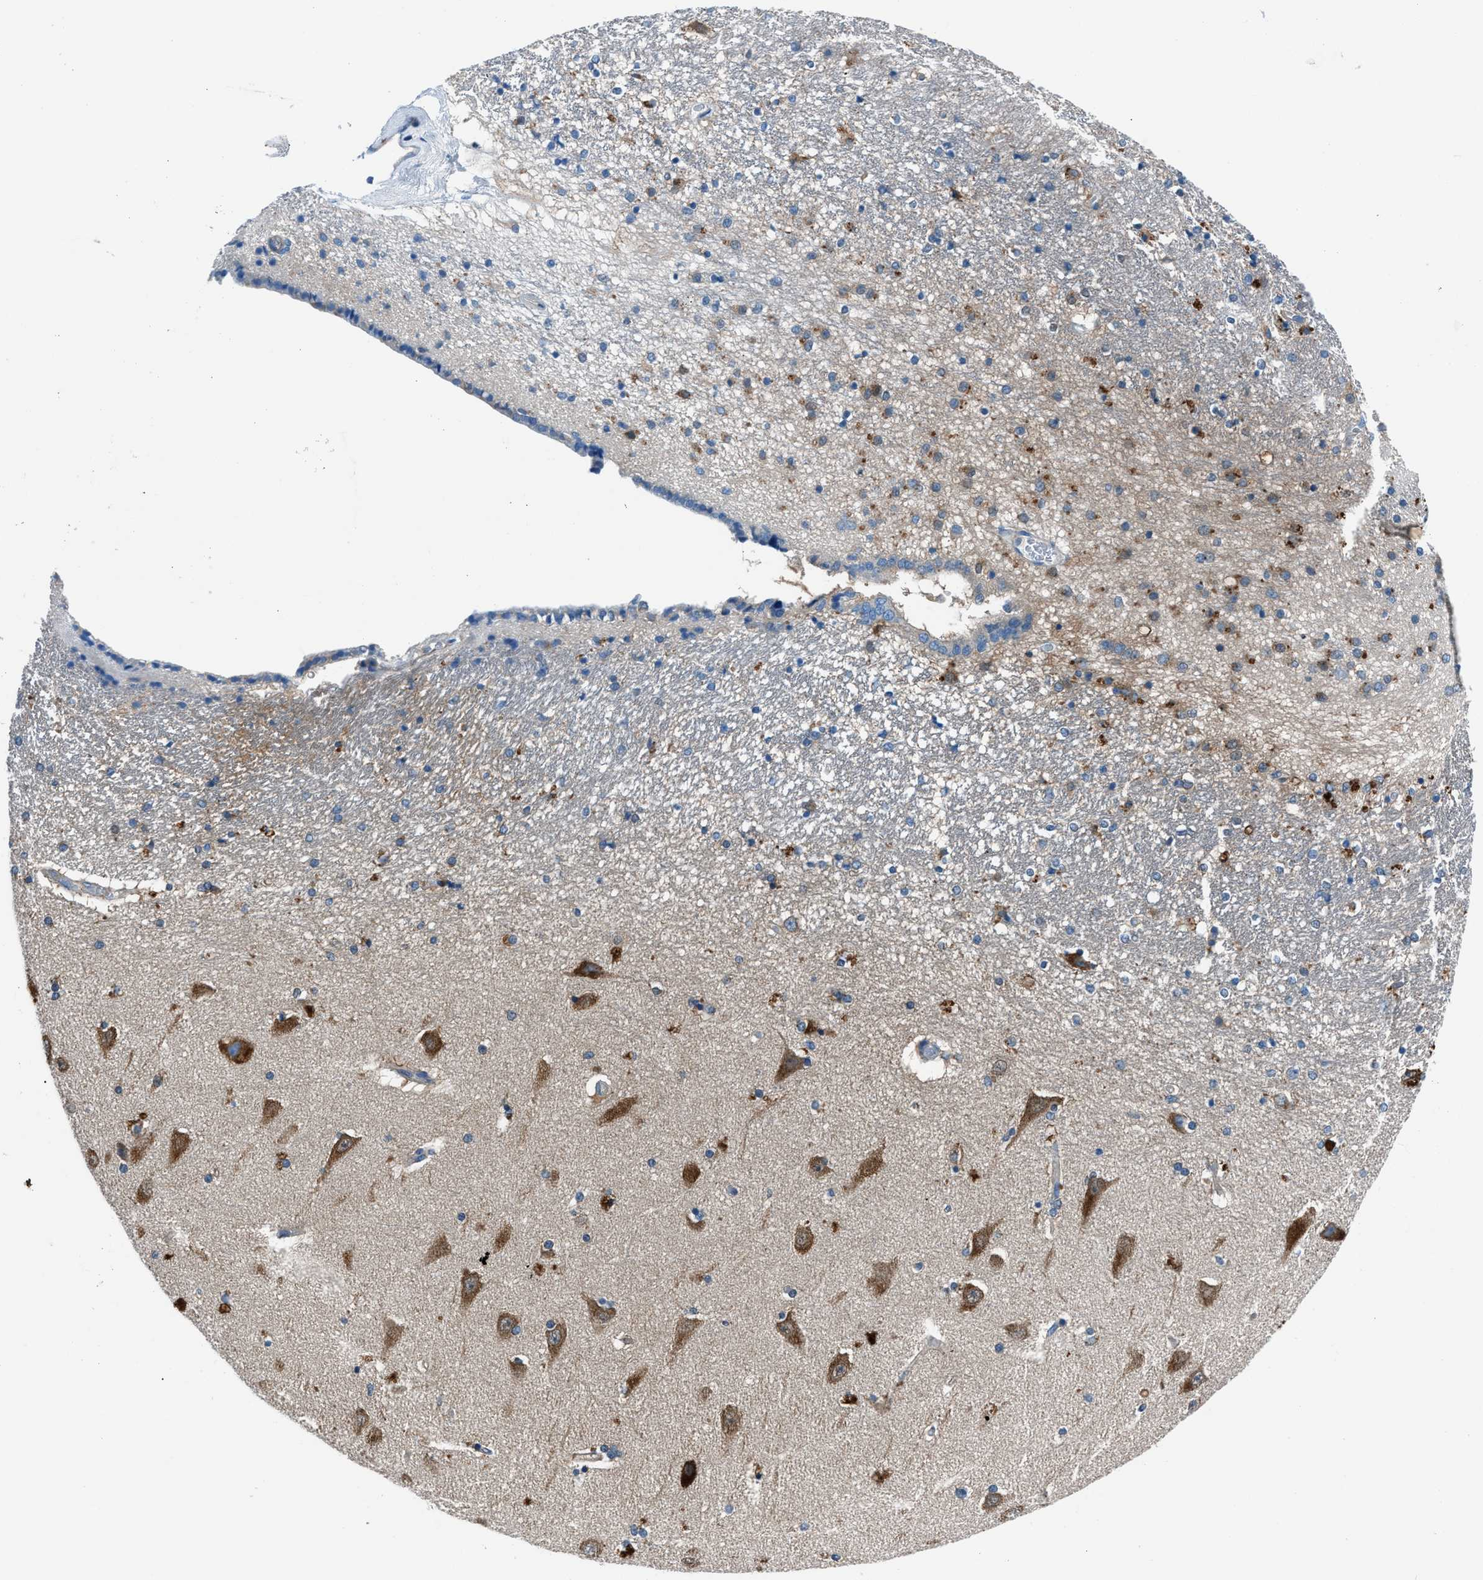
{"staining": {"intensity": "moderate", "quantity": "<25%", "location": "cytoplasmic/membranous"}, "tissue": "hippocampus", "cell_type": "Glial cells", "image_type": "normal", "snomed": [{"axis": "morphology", "description": "Normal tissue, NOS"}, {"axis": "topography", "description": "Hippocampus"}], "caption": "Immunohistochemical staining of normal human hippocampus reveals <25% levels of moderate cytoplasmic/membranous protein staining in about <25% of glial cells. The staining was performed using DAB (3,3'-diaminobenzidine) to visualize the protein expression in brown, while the nuclei were stained in blue with hematoxylin (Magnification: 20x).", "gene": "SARS1", "patient": {"sex": "female", "age": 54}}